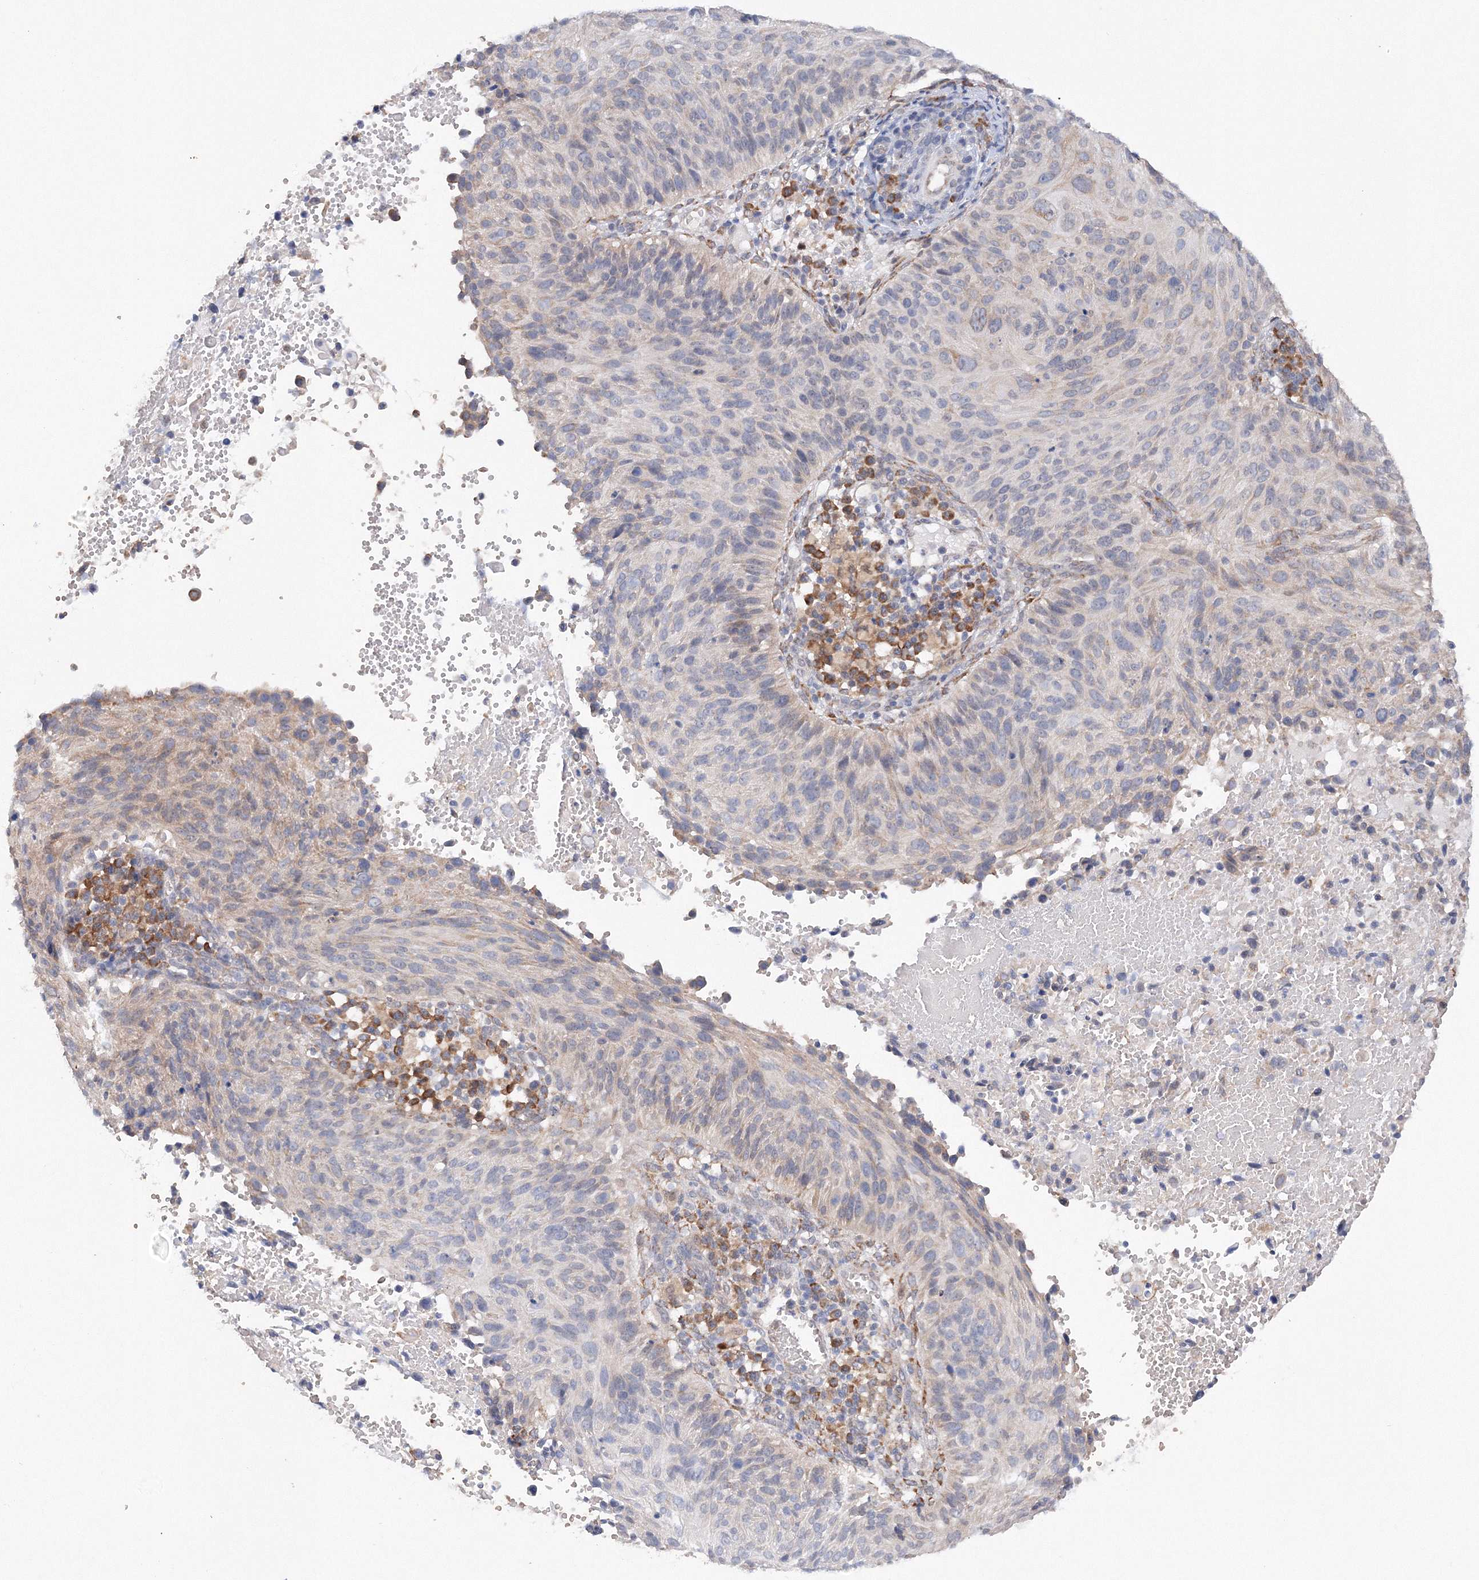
{"staining": {"intensity": "weak", "quantity": "<25%", "location": "cytoplasmic/membranous"}, "tissue": "cervical cancer", "cell_type": "Tumor cells", "image_type": "cancer", "snomed": [{"axis": "morphology", "description": "Squamous cell carcinoma, NOS"}, {"axis": "topography", "description": "Cervix"}], "caption": "This is a micrograph of IHC staining of cervical cancer (squamous cell carcinoma), which shows no positivity in tumor cells.", "gene": "DIS3L2", "patient": {"sex": "female", "age": 74}}